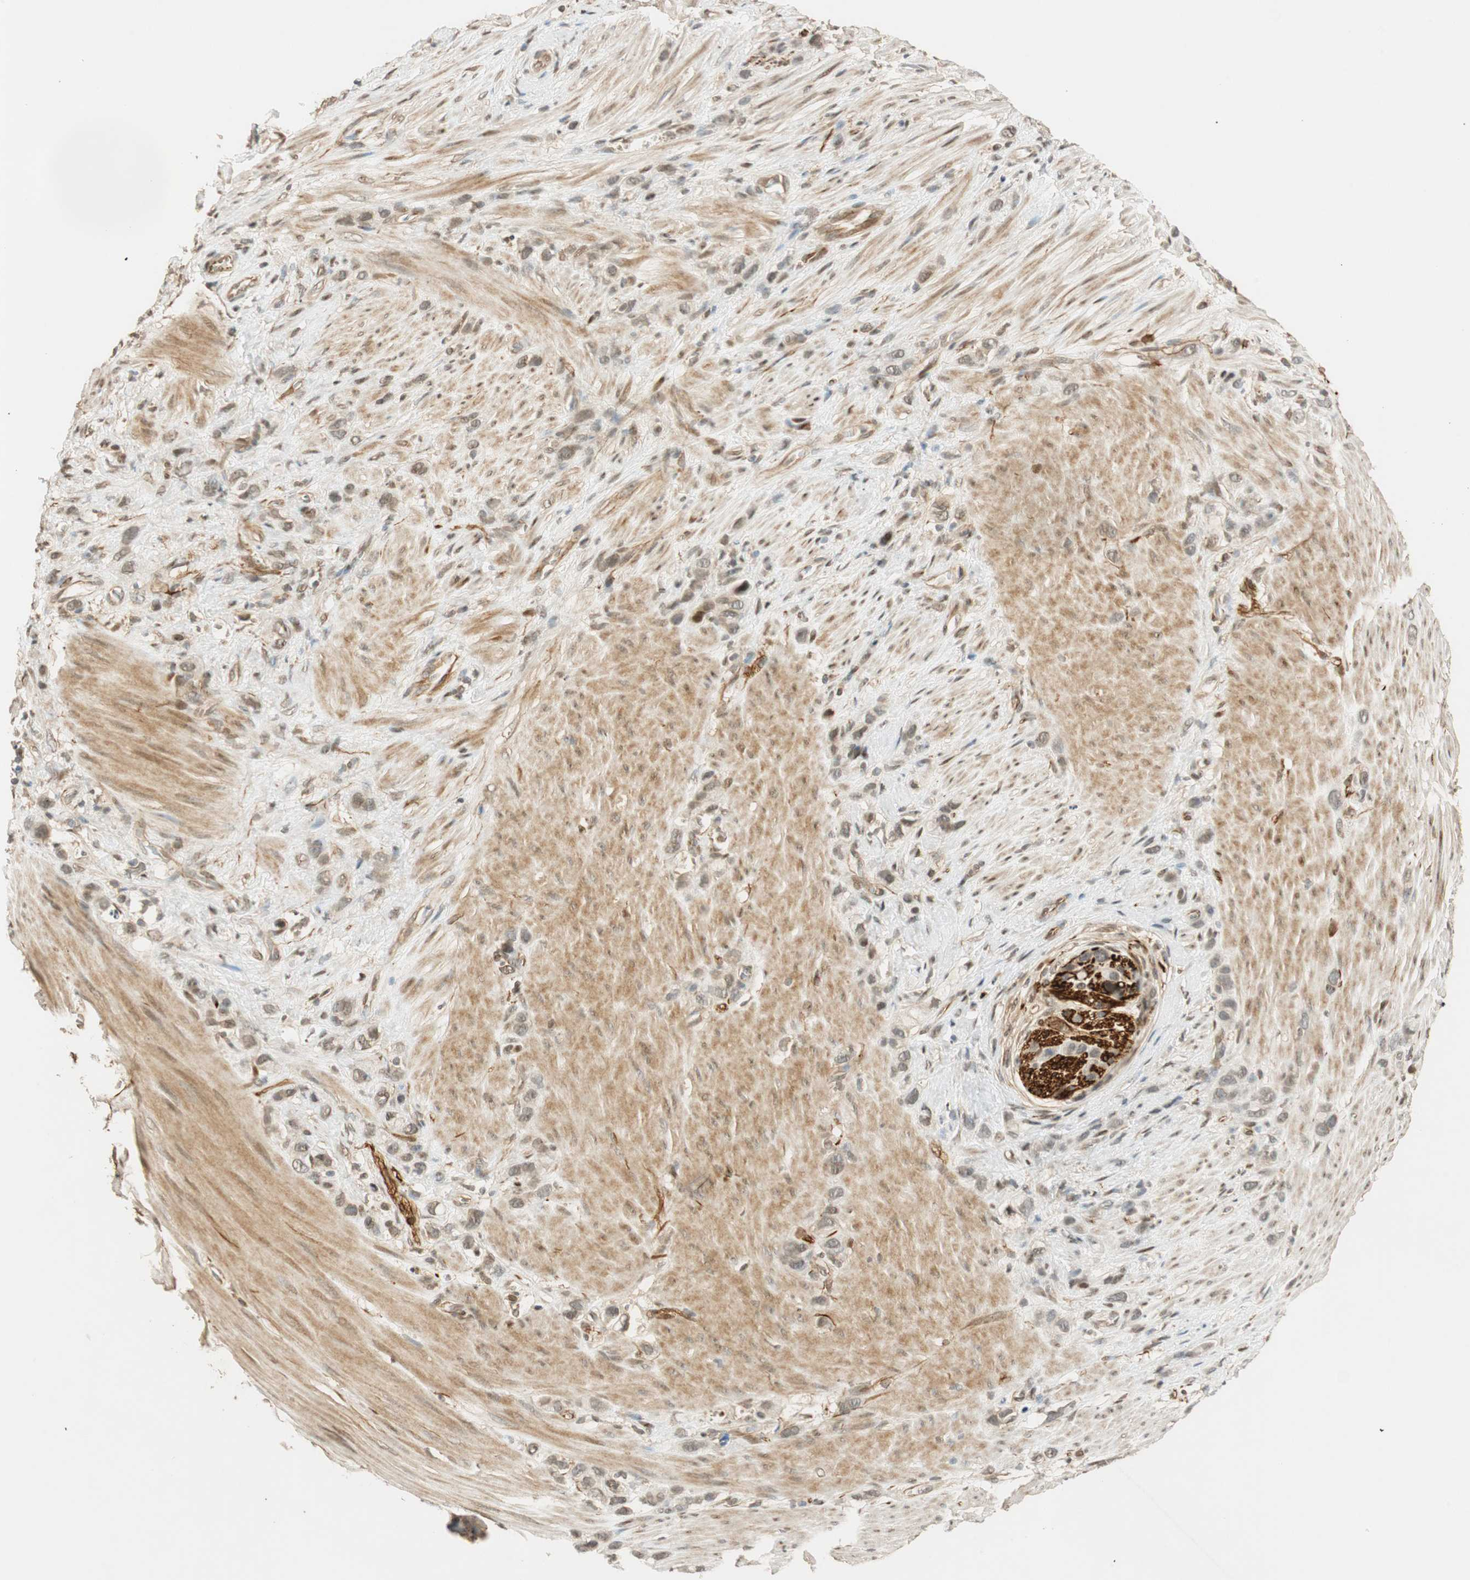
{"staining": {"intensity": "weak", "quantity": "25%-75%", "location": "nuclear"}, "tissue": "stomach cancer", "cell_type": "Tumor cells", "image_type": "cancer", "snomed": [{"axis": "morphology", "description": "Normal tissue, NOS"}, {"axis": "morphology", "description": "Adenocarcinoma, NOS"}, {"axis": "morphology", "description": "Adenocarcinoma, High grade"}, {"axis": "topography", "description": "Stomach, upper"}, {"axis": "topography", "description": "Stomach"}], "caption": "Stomach cancer (adenocarcinoma (high-grade)) tissue exhibits weak nuclear expression in approximately 25%-75% of tumor cells, visualized by immunohistochemistry. (DAB (3,3'-diaminobenzidine) = brown stain, brightfield microscopy at high magnification).", "gene": "NES", "patient": {"sex": "female", "age": 65}}